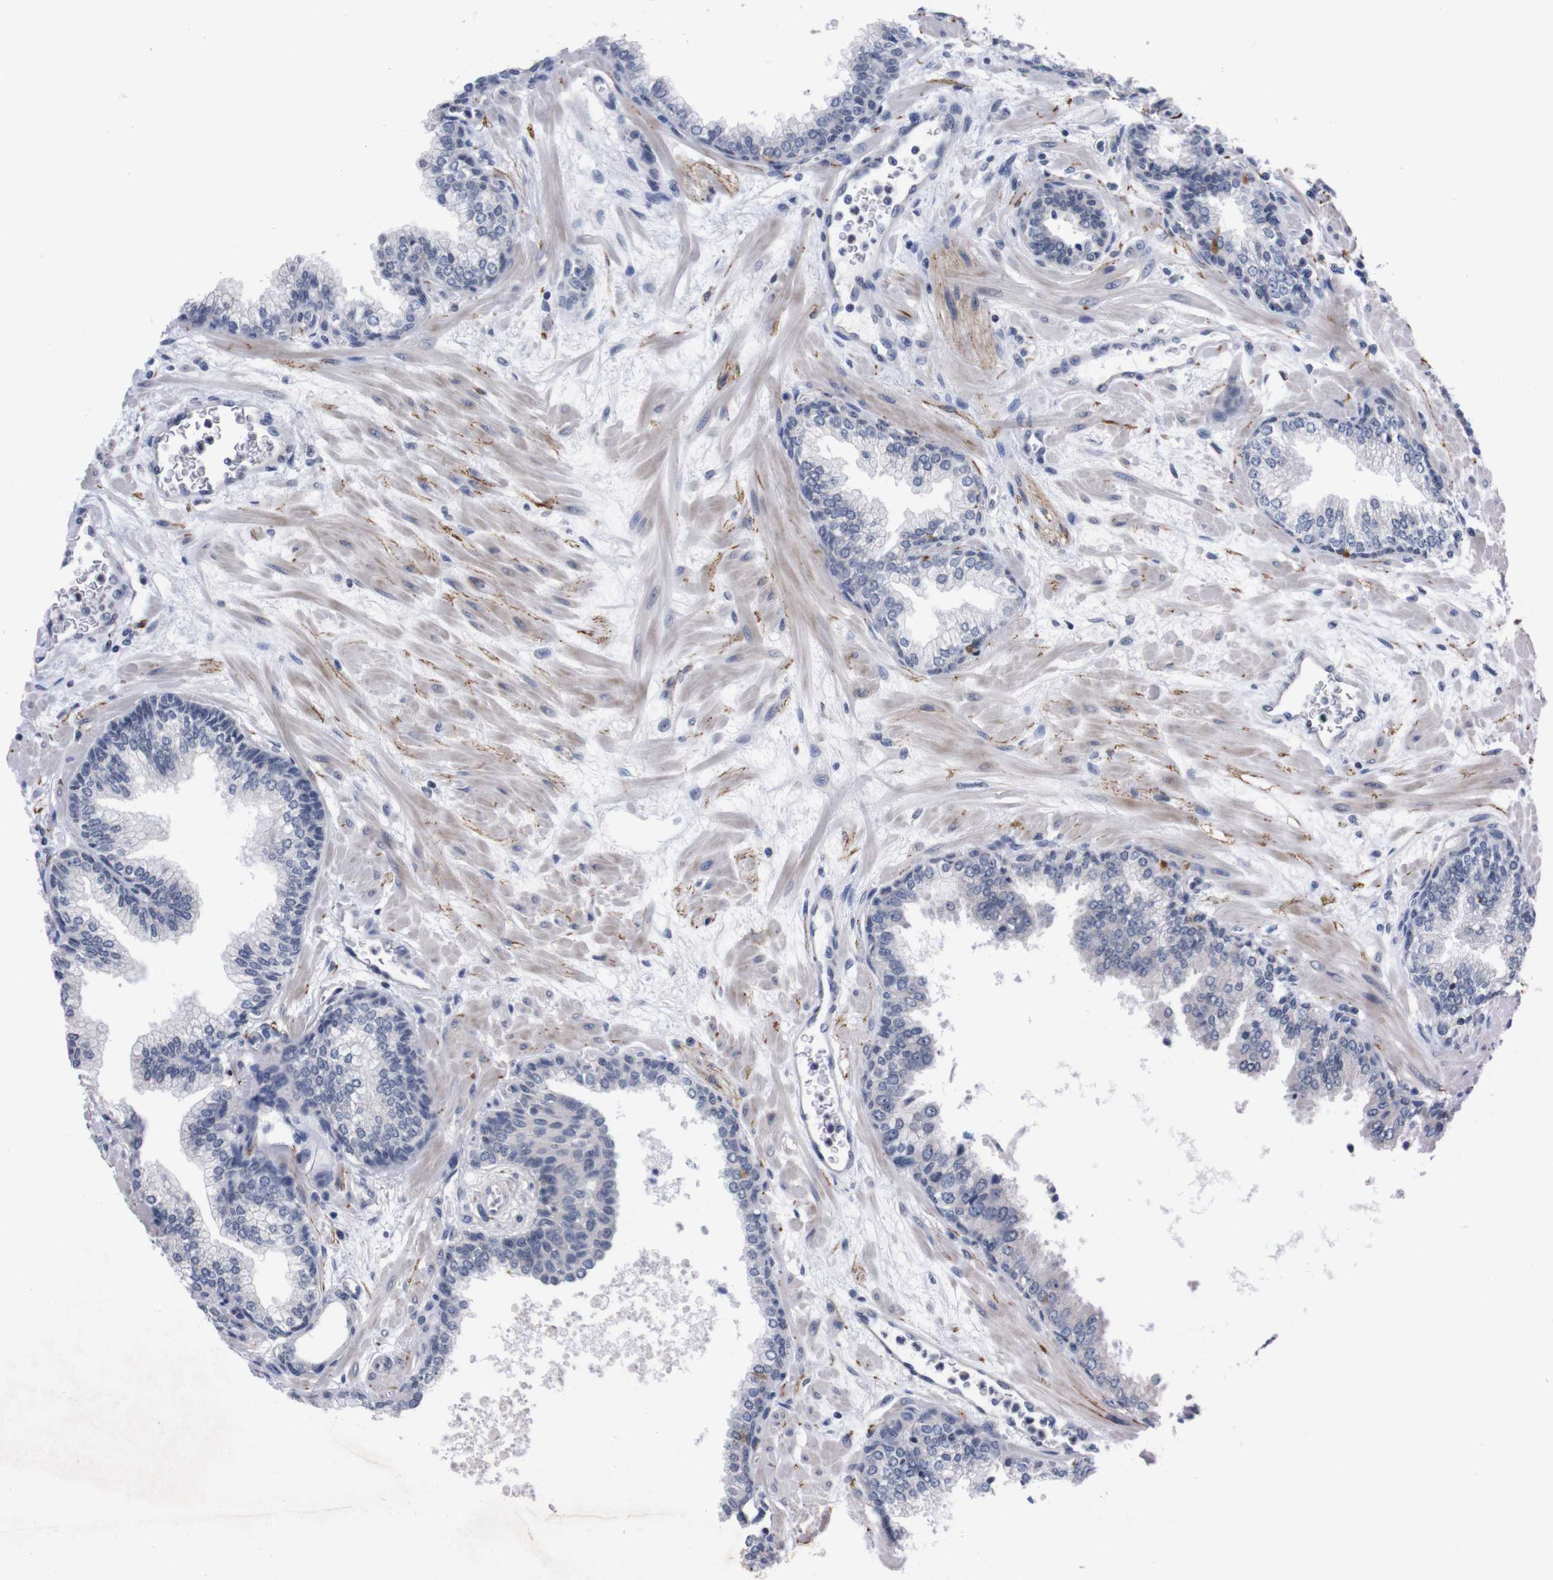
{"staining": {"intensity": "negative", "quantity": "none", "location": "none"}, "tissue": "prostate", "cell_type": "Glandular cells", "image_type": "normal", "snomed": [{"axis": "morphology", "description": "Normal tissue, NOS"}, {"axis": "morphology", "description": "Urothelial carcinoma, Low grade"}, {"axis": "topography", "description": "Urinary bladder"}, {"axis": "topography", "description": "Prostate"}], "caption": "An immunohistochemistry (IHC) micrograph of unremarkable prostate is shown. There is no staining in glandular cells of prostate. (DAB (3,3'-diaminobenzidine) immunohistochemistry (IHC), high magnification).", "gene": "TNFRSF21", "patient": {"sex": "male", "age": 60}}